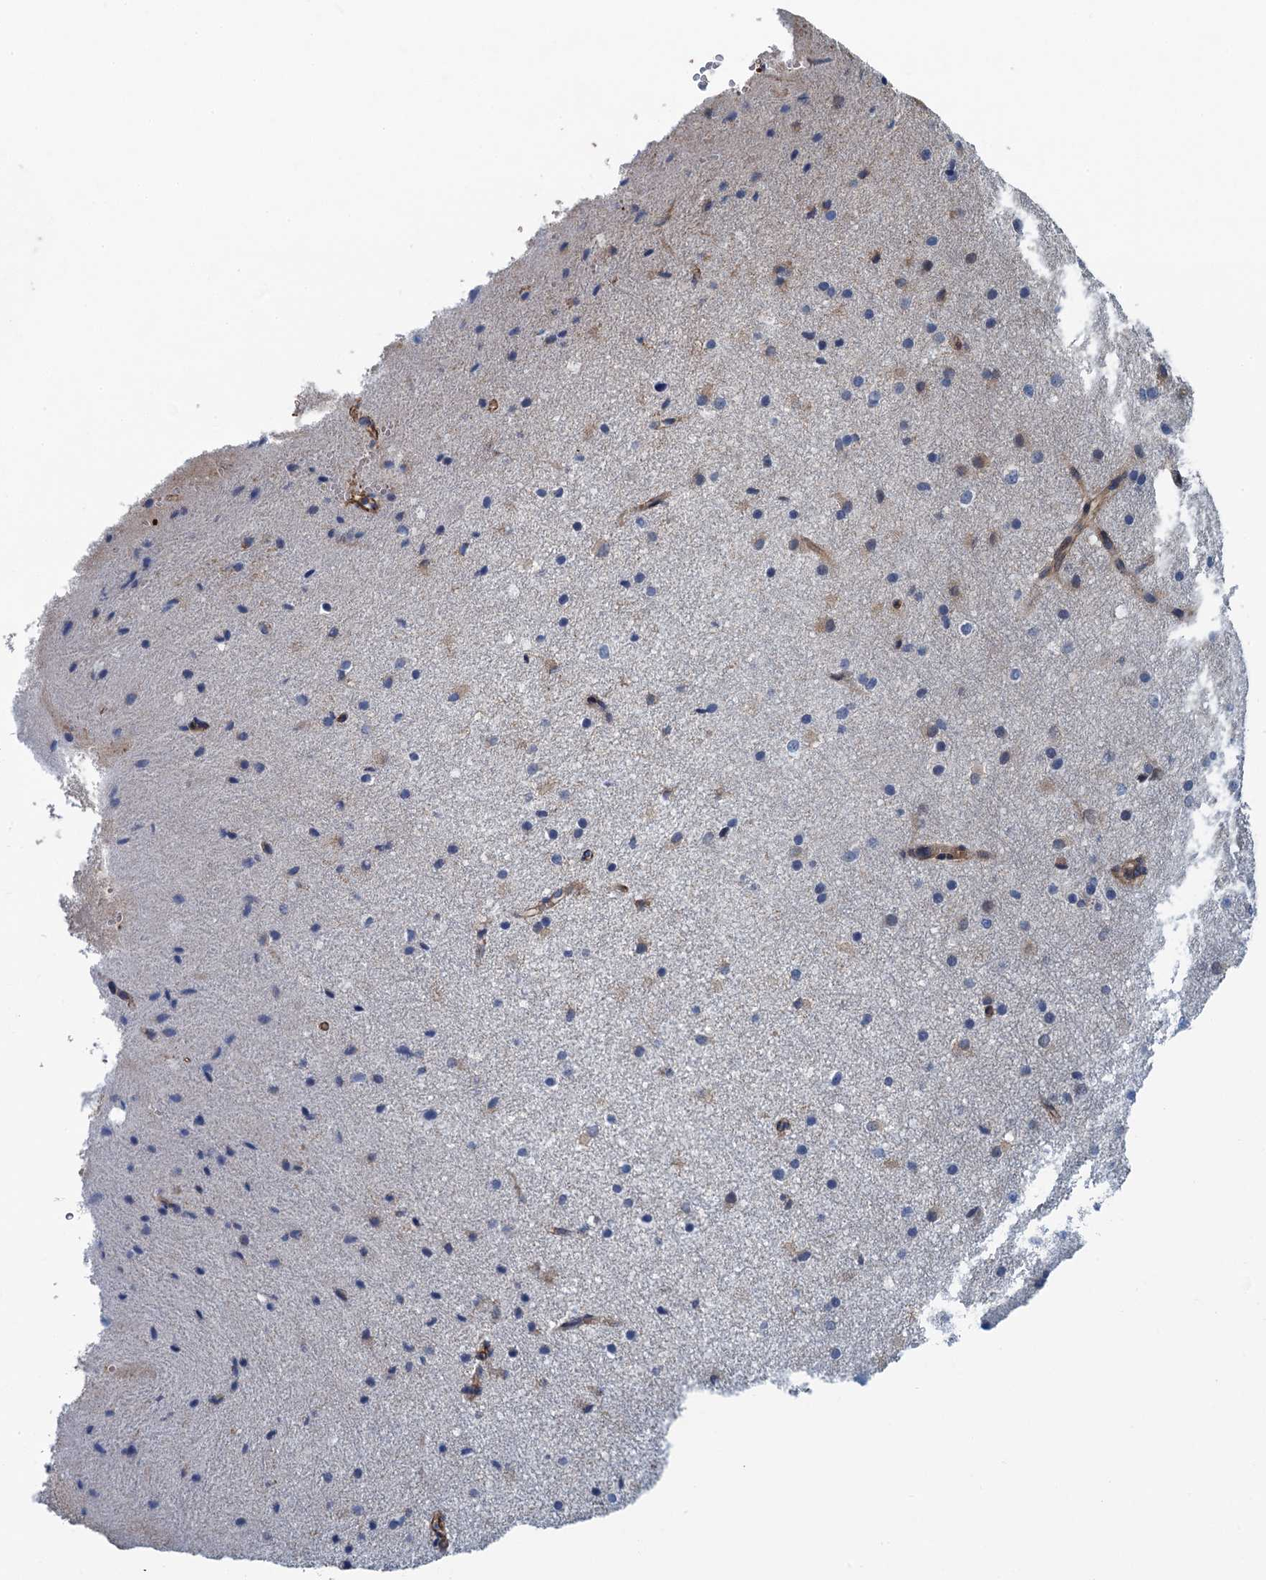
{"staining": {"intensity": "moderate", "quantity": "25%-75%", "location": "cytoplasmic/membranous"}, "tissue": "cerebral cortex", "cell_type": "Endothelial cells", "image_type": "normal", "snomed": [{"axis": "morphology", "description": "Normal tissue, NOS"}, {"axis": "morphology", "description": "Developmental malformation"}, {"axis": "topography", "description": "Cerebral cortex"}], "caption": "A high-resolution micrograph shows immunohistochemistry staining of unremarkable cerebral cortex, which demonstrates moderate cytoplasmic/membranous expression in approximately 25%-75% of endothelial cells.", "gene": "RSAD2", "patient": {"sex": "female", "age": 30}}